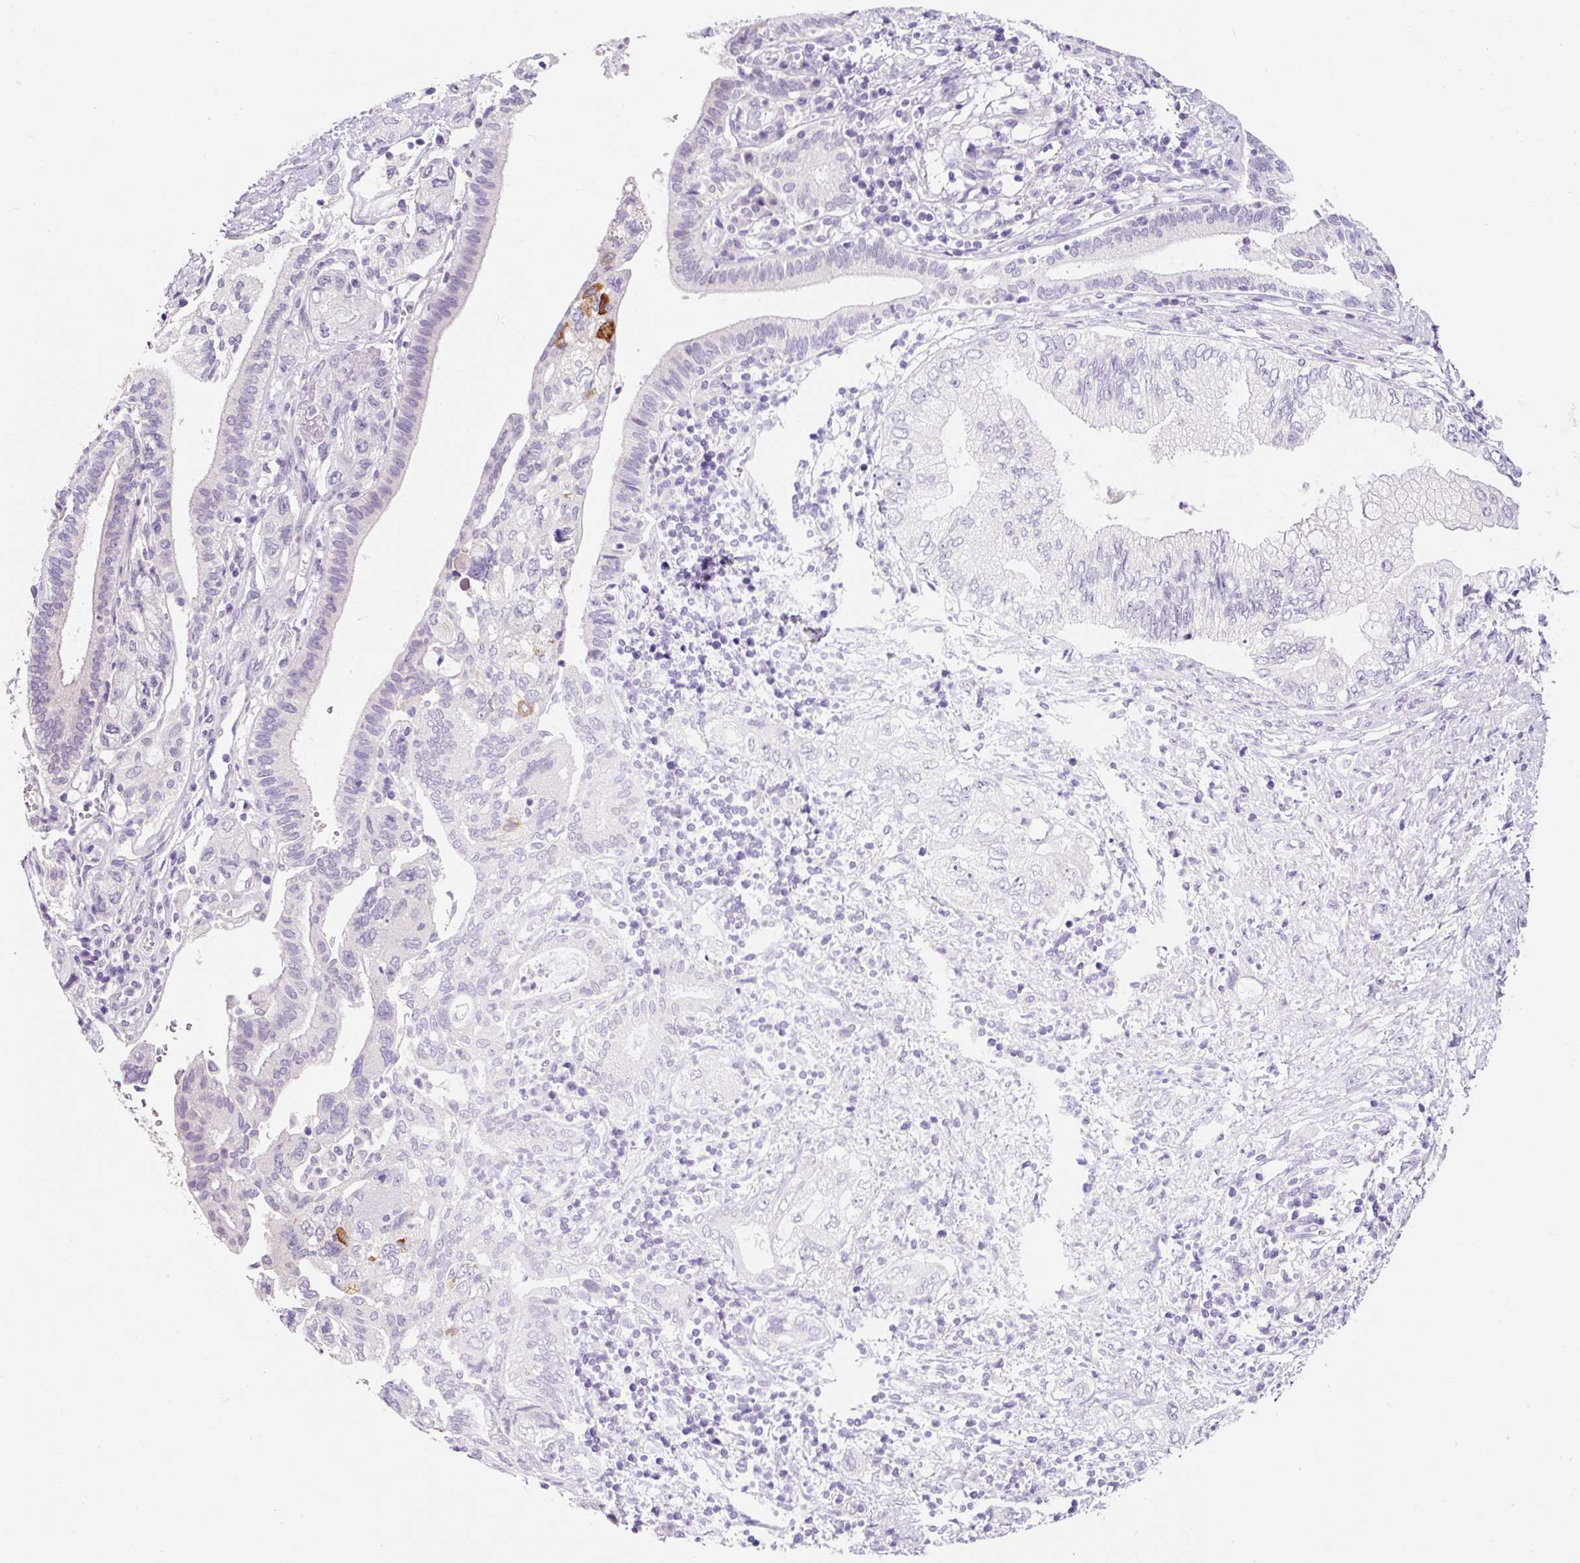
{"staining": {"intensity": "negative", "quantity": "none", "location": "none"}, "tissue": "pancreatic cancer", "cell_type": "Tumor cells", "image_type": "cancer", "snomed": [{"axis": "morphology", "description": "Adenocarcinoma, NOS"}, {"axis": "topography", "description": "Pancreas"}], "caption": "This micrograph is of pancreatic adenocarcinoma stained with immunohistochemistry to label a protein in brown with the nuclei are counter-stained blue. There is no staining in tumor cells.", "gene": "SYP", "patient": {"sex": "female", "age": 73}}